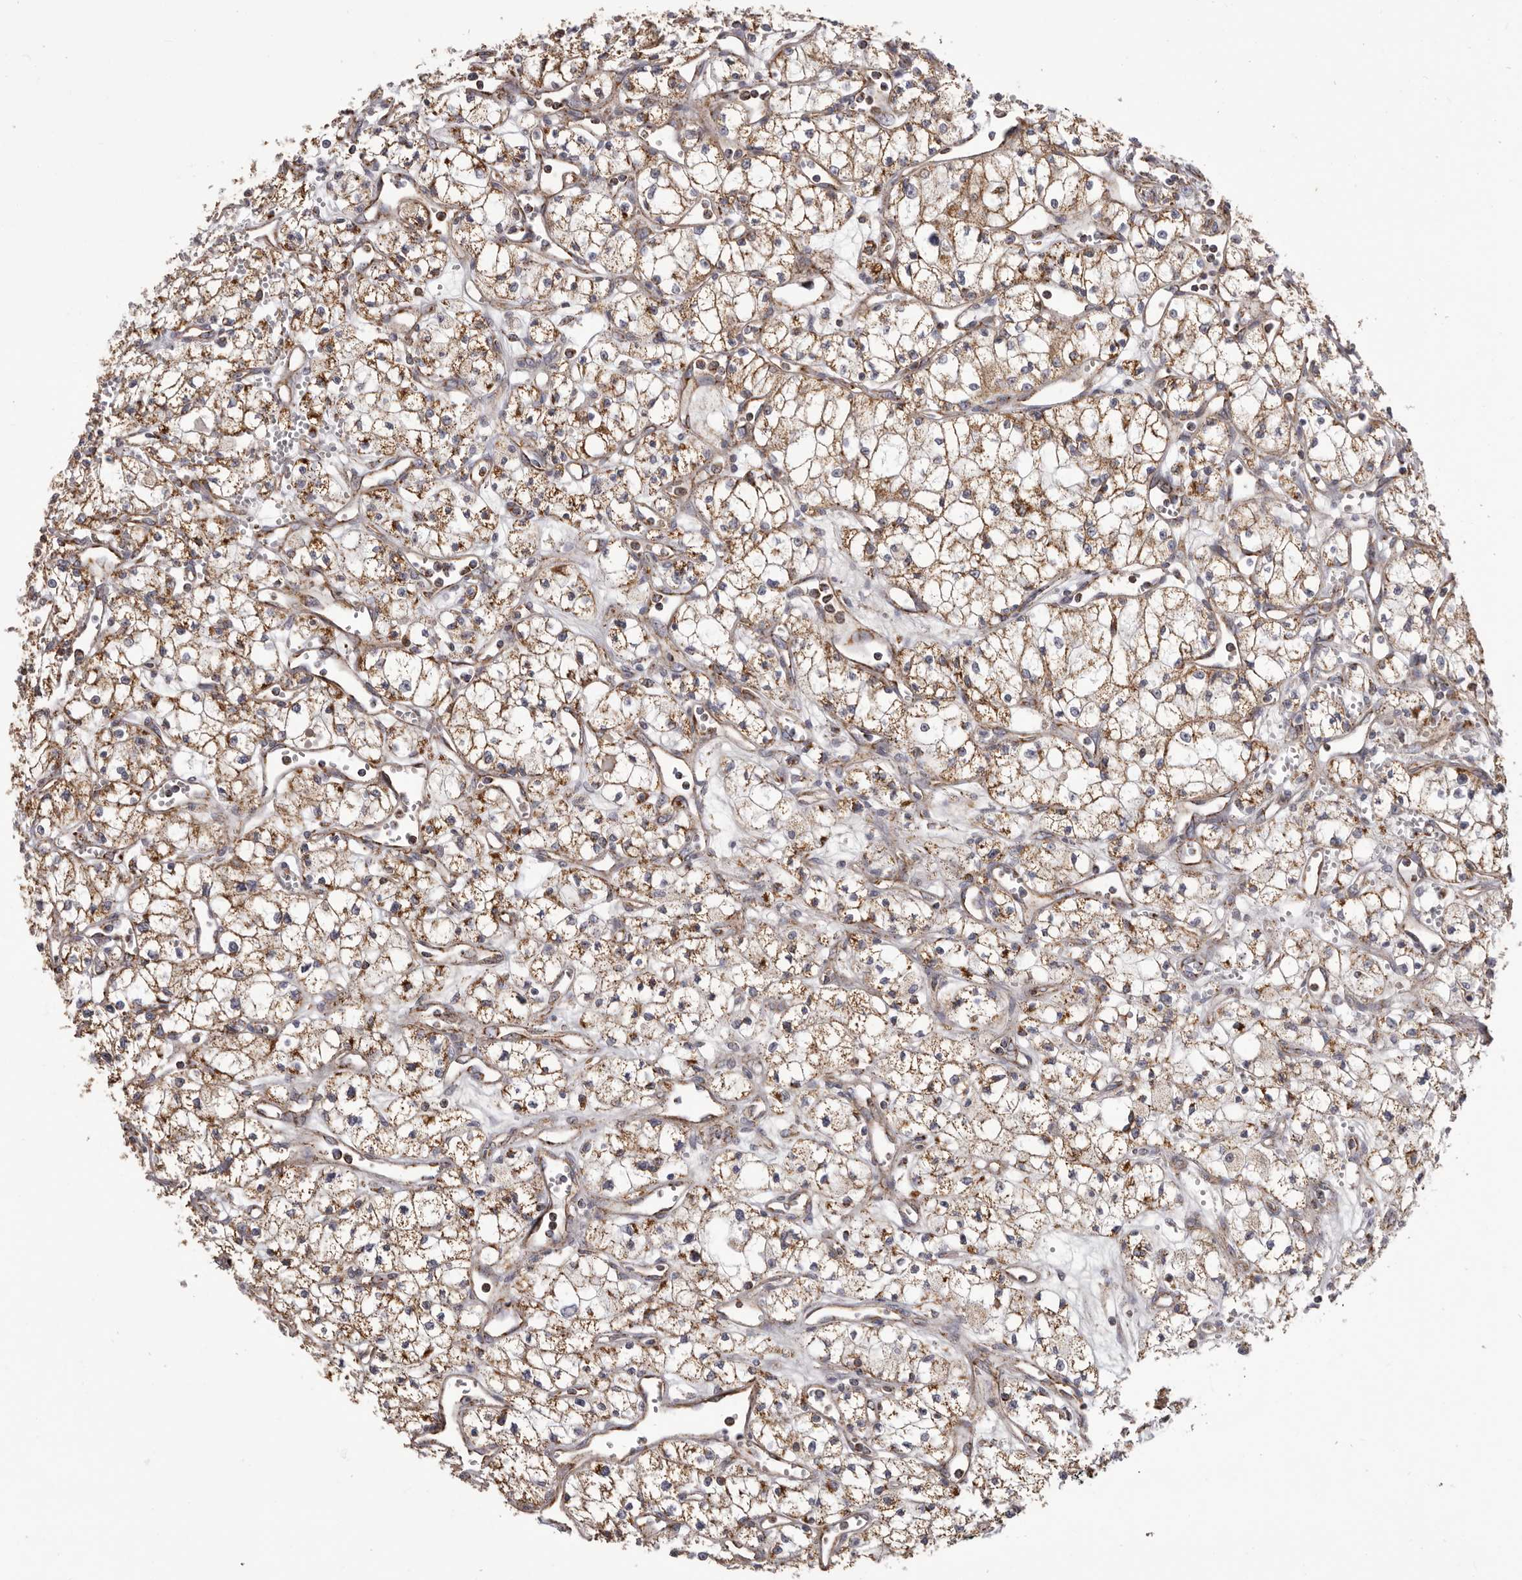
{"staining": {"intensity": "moderate", "quantity": ">75%", "location": "cytoplasmic/membranous"}, "tissue": "renal cancer", "cell_type": "Tumor cells", "image_type": "cancer", "snomed": [{"axis": "morphology", "description": "Adenocarcinoma, NOS"}, {"axis": "topography", "description": "Kidney"}], "caption": "Renal adenocarcinoma stained for a protein displays moderate cytoplasmic/membranous positivity in tumor cells. The staining was performed using DAB to visualize the protein expression in brown, while the nuclei were stained in blue with hematoxylin (Magnification: 20x).", "gene": "CHRM2", "patient": {"sex": "male", "age": 59}}